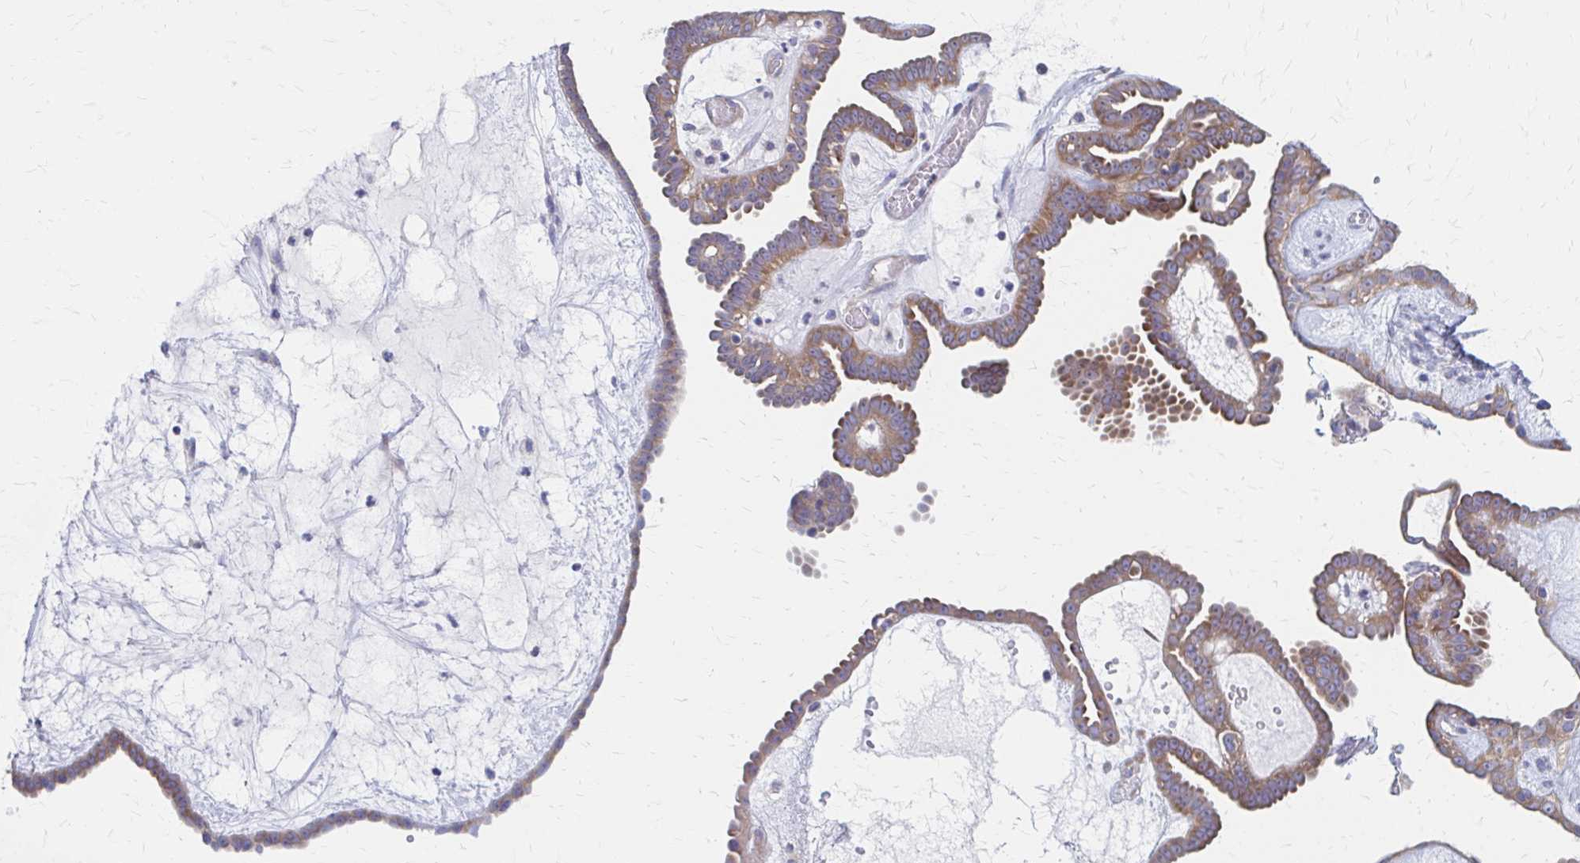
{"staining": {"intensity": "moderate", "quantity": ">75%", "location": "cytoplasmic/membranous"}, "tissue": "ovarian cancer", "cell_type": "Tumor cells", "image_type": "cancer", "snomed": [{"axis": "morphology", "description": "Cystadenocarcinoma, serous, NOS"}, {"axis": "topography", "description": "Ovary"}], "caption": "Immunohistochemistry (IHC) of serous cystadenocarcinoma (ovarian) shows medium levels of moderate cytoplasmic/membranous staining in about >75% of tumor cells.", "gene": "RPL27A", "patient": {"sex": "female", "age": 71}}